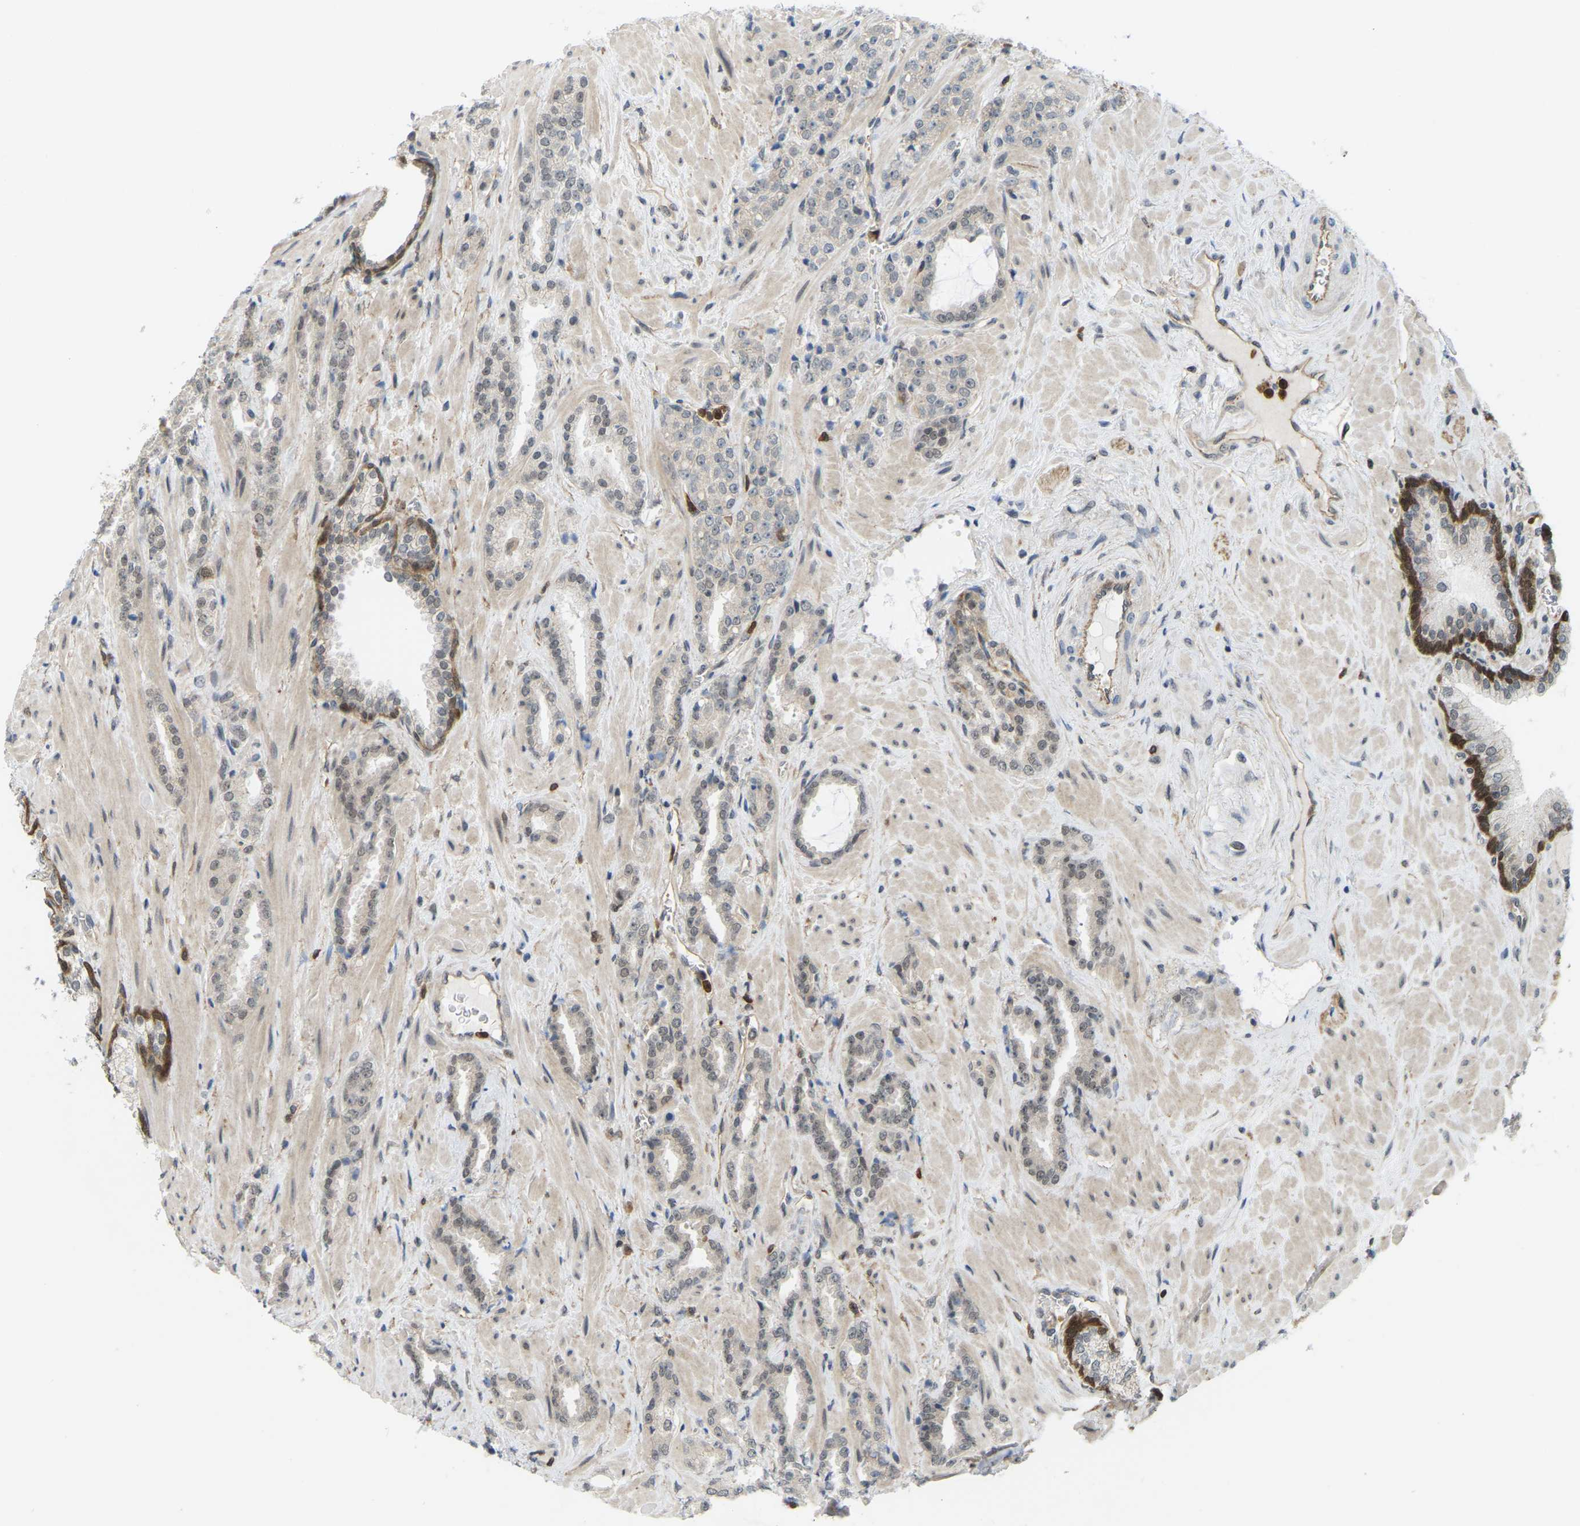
{"staining": {"intensity": "weak", "quantity": "25%-75%", "location": "nuclear"}, "tissue": "prostate cancer", "cell_type": "Tumor cells", "image_type": "cancer", "snomed": [{"axis": "morphology", "description": "Adenocarcinoma, High grade"}, {"axis": "topography", "description": "Prostate"}], "caption": "Immunohistochemical staining of human prostate cancer displays low levels of weak nuclear staining in approximately 25%-75% of tumor cells. The protein is stained brown, and the nuclei are stained in blue (DAB (3,3'-diaminobenzidine) IHC with brightfield microscopy, high magnification).", "gene": "SERPINB5", "patient": {"sex": "male", "age": 64}}